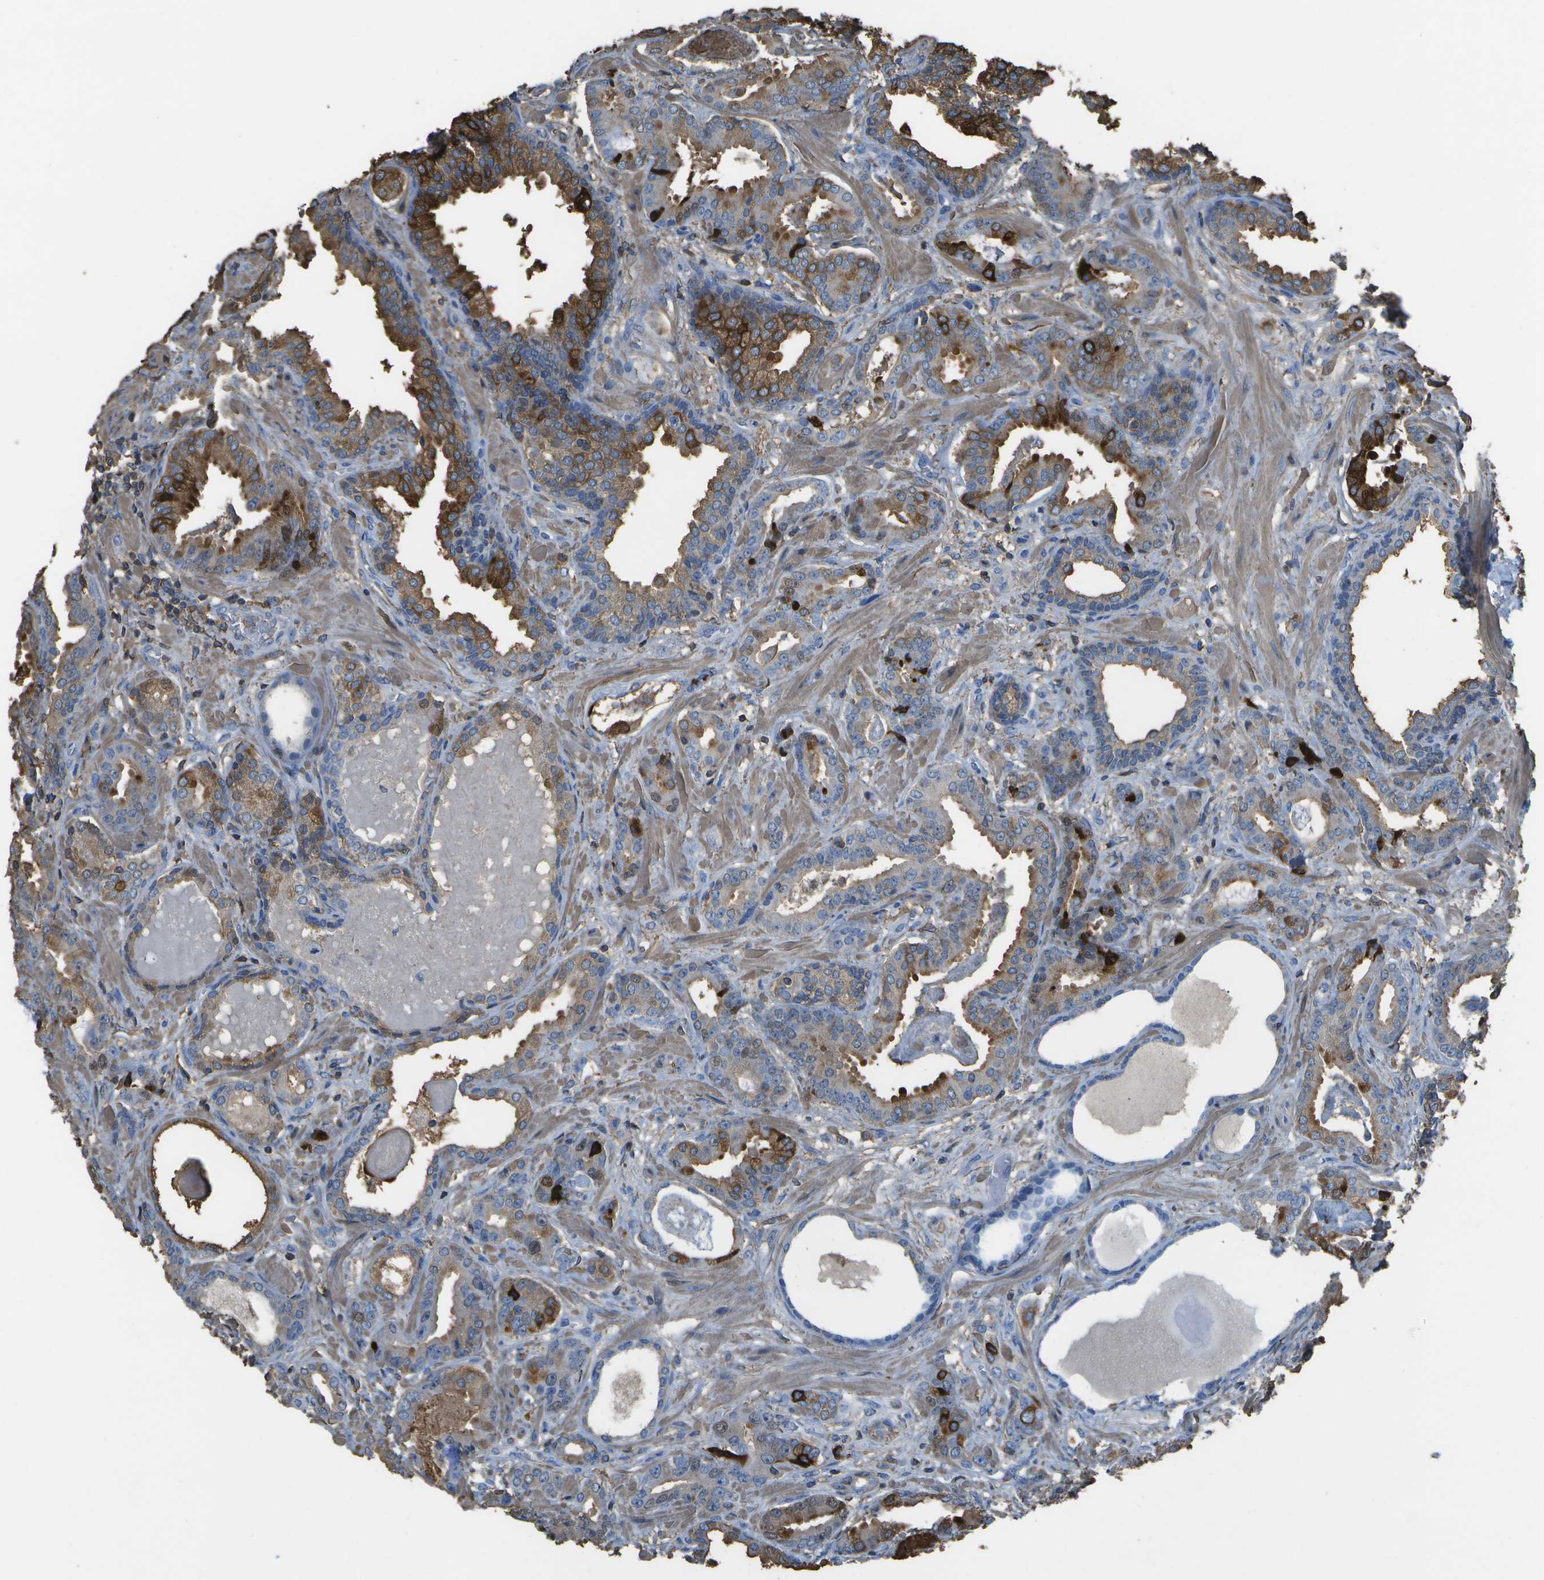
{"staining": {"intensity": "strong", "quantity": "<25%", "location": "cytoplasmic/membranous"}, "tissue": "prostate cancer", "cell_type": "Tumor cells", "image_type": "cancer", "snomed": [{"axis": "morphology", "description": "Adenocarcinoma, Low grade"}, {"axis": "topography", "description": "Prostate"}], "caption": "Prostate cancer (low-grade adenocarcinoma) was stained to show a protein in brown. There is medium levels of strong cytoplasmic/membranous positivity in approximately <25% of tumor cells.", "gene": "CYP4F11", "patient": {"sex": "male", "age": 53}}